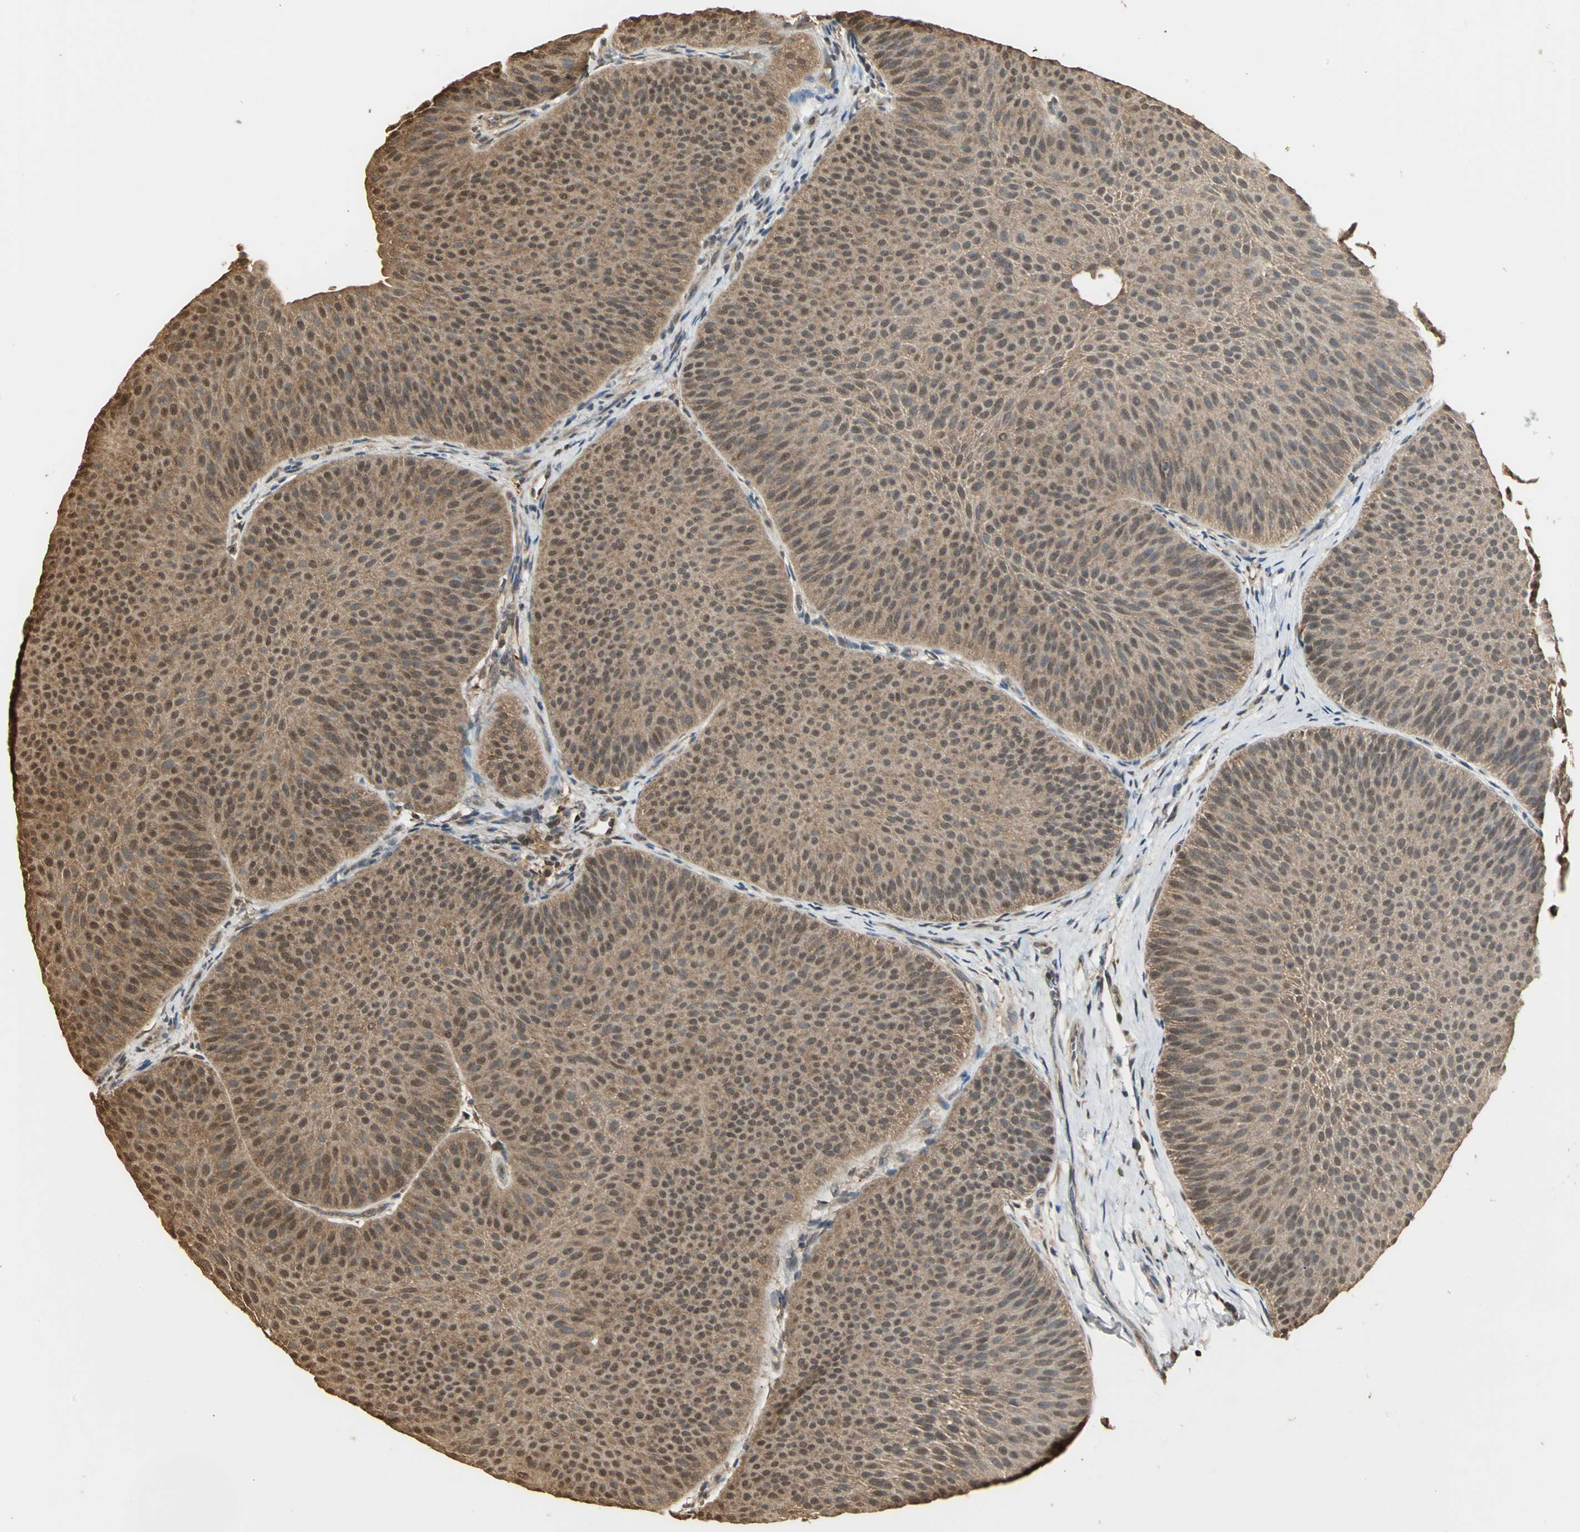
{"staining": {"intensity": "moderate", "quantity": ">75%", "location": "cytoplasmic/membranous,nuclear"}, "tissue": "urothelial cancer", "cell_type": "Tumor cells", "image_type": "cancer", "snomed": [{"axis": "morphology", "description": "Urothelial carcinoma, Low grade"}, {"axis": "topography", "description": "Urinary bladder"}], "caption": "Approximately >75% of tumor cells in human urothelial cancer demonstrate moderate cytoplasmic/membranous and nuclear protein expression as visualized by brown immunohistochemical staining.", "gene": "PARK7", "patient": {"sex": "female", "age": 60}}